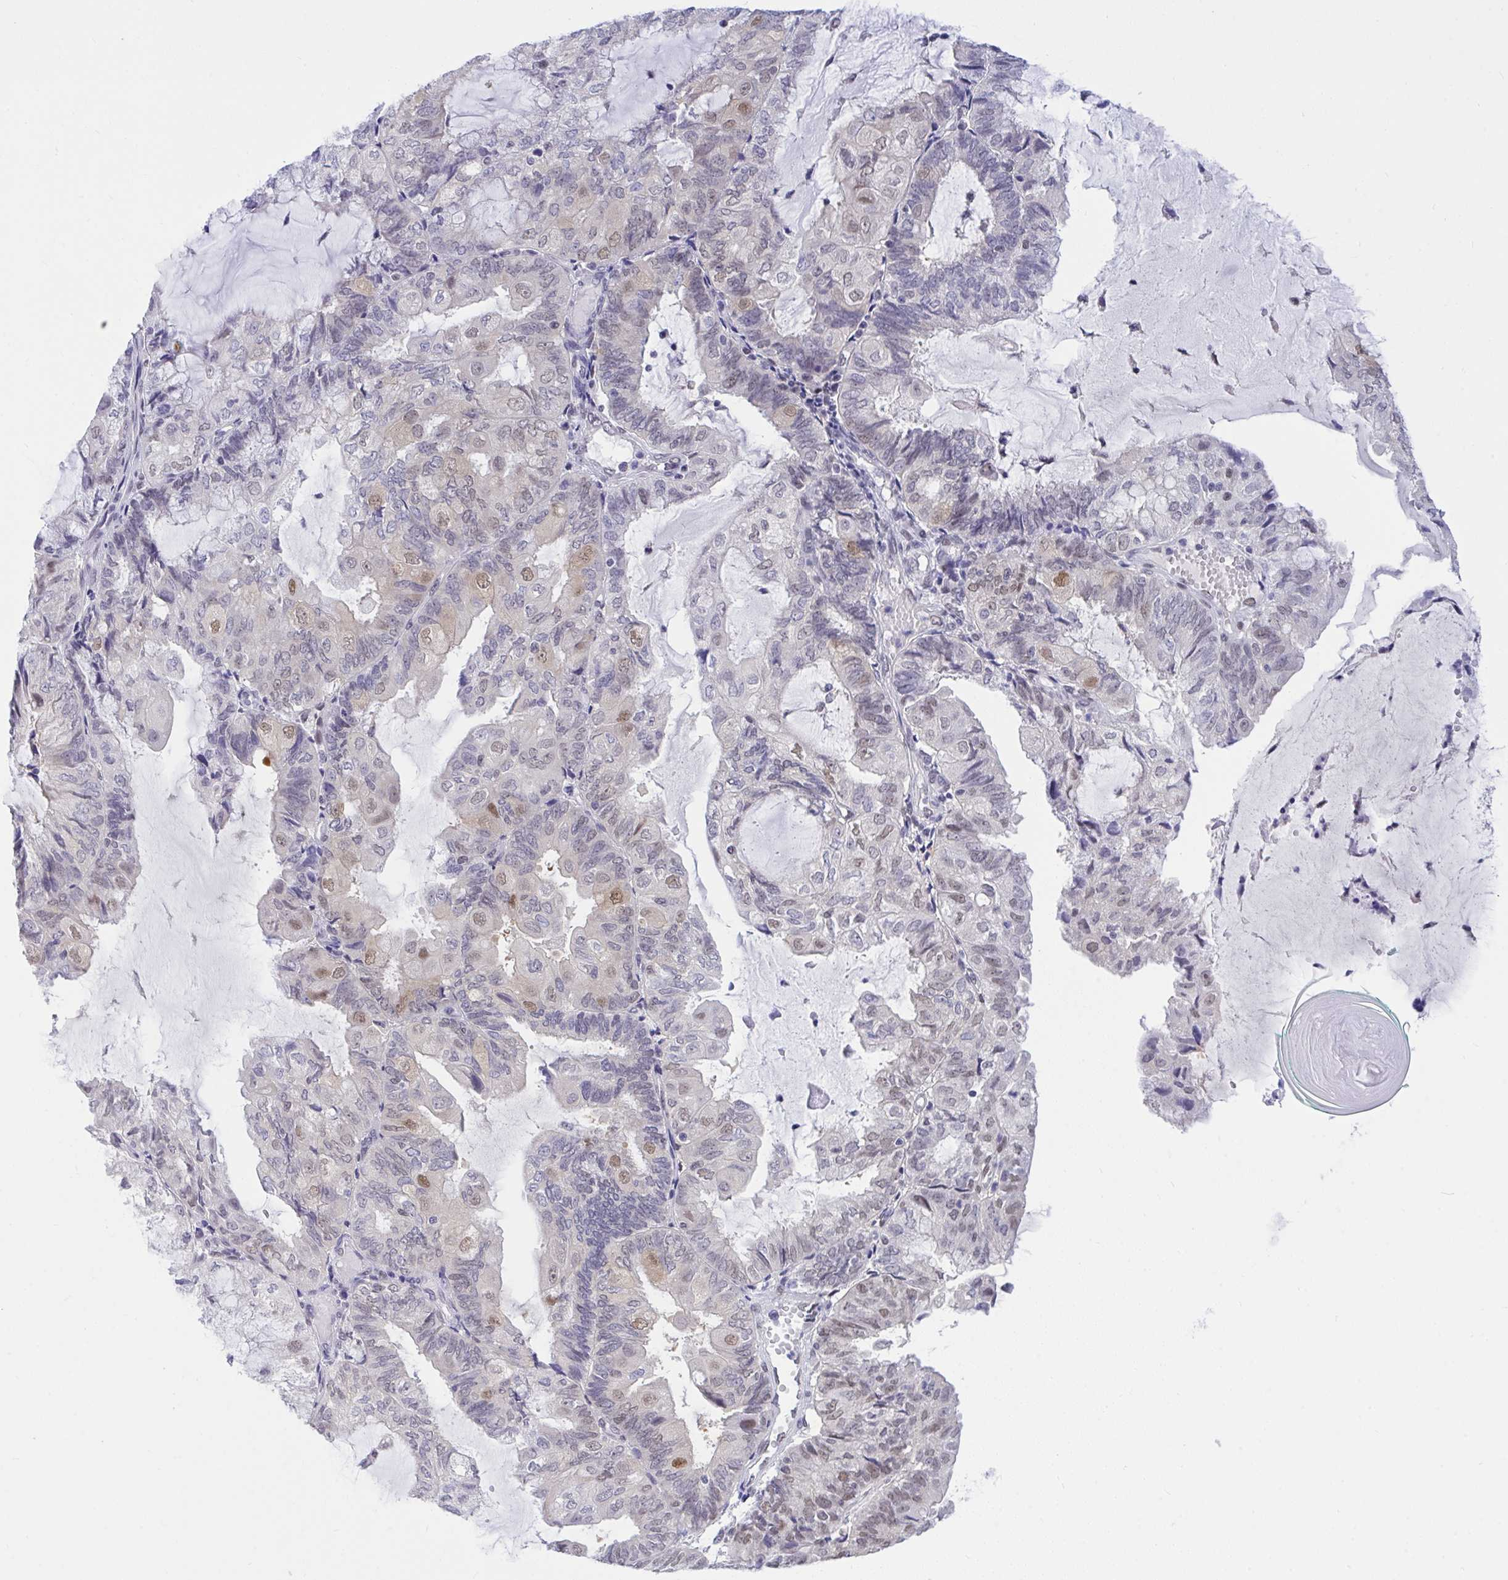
{"staining": {"intensity": "weak", "quantity": "25%-75%", "location": "nuclear"}, "tissue": "endometrial cancer", "cell_type": "Tumor cells", "image_type": "cancer", "snomed": [{"axis": "morphology", "description": "Adenocarcinoma, NOS"}, {"axis": "topography", "description": "Endometrium"}], "caption": "Tumor cells show low levels of weak nuclear positivity in approximately 25%-75% of cells in human endometrial cancer.", "gene": "THOP1", "patient": {"sex": "female", "age": 81}}